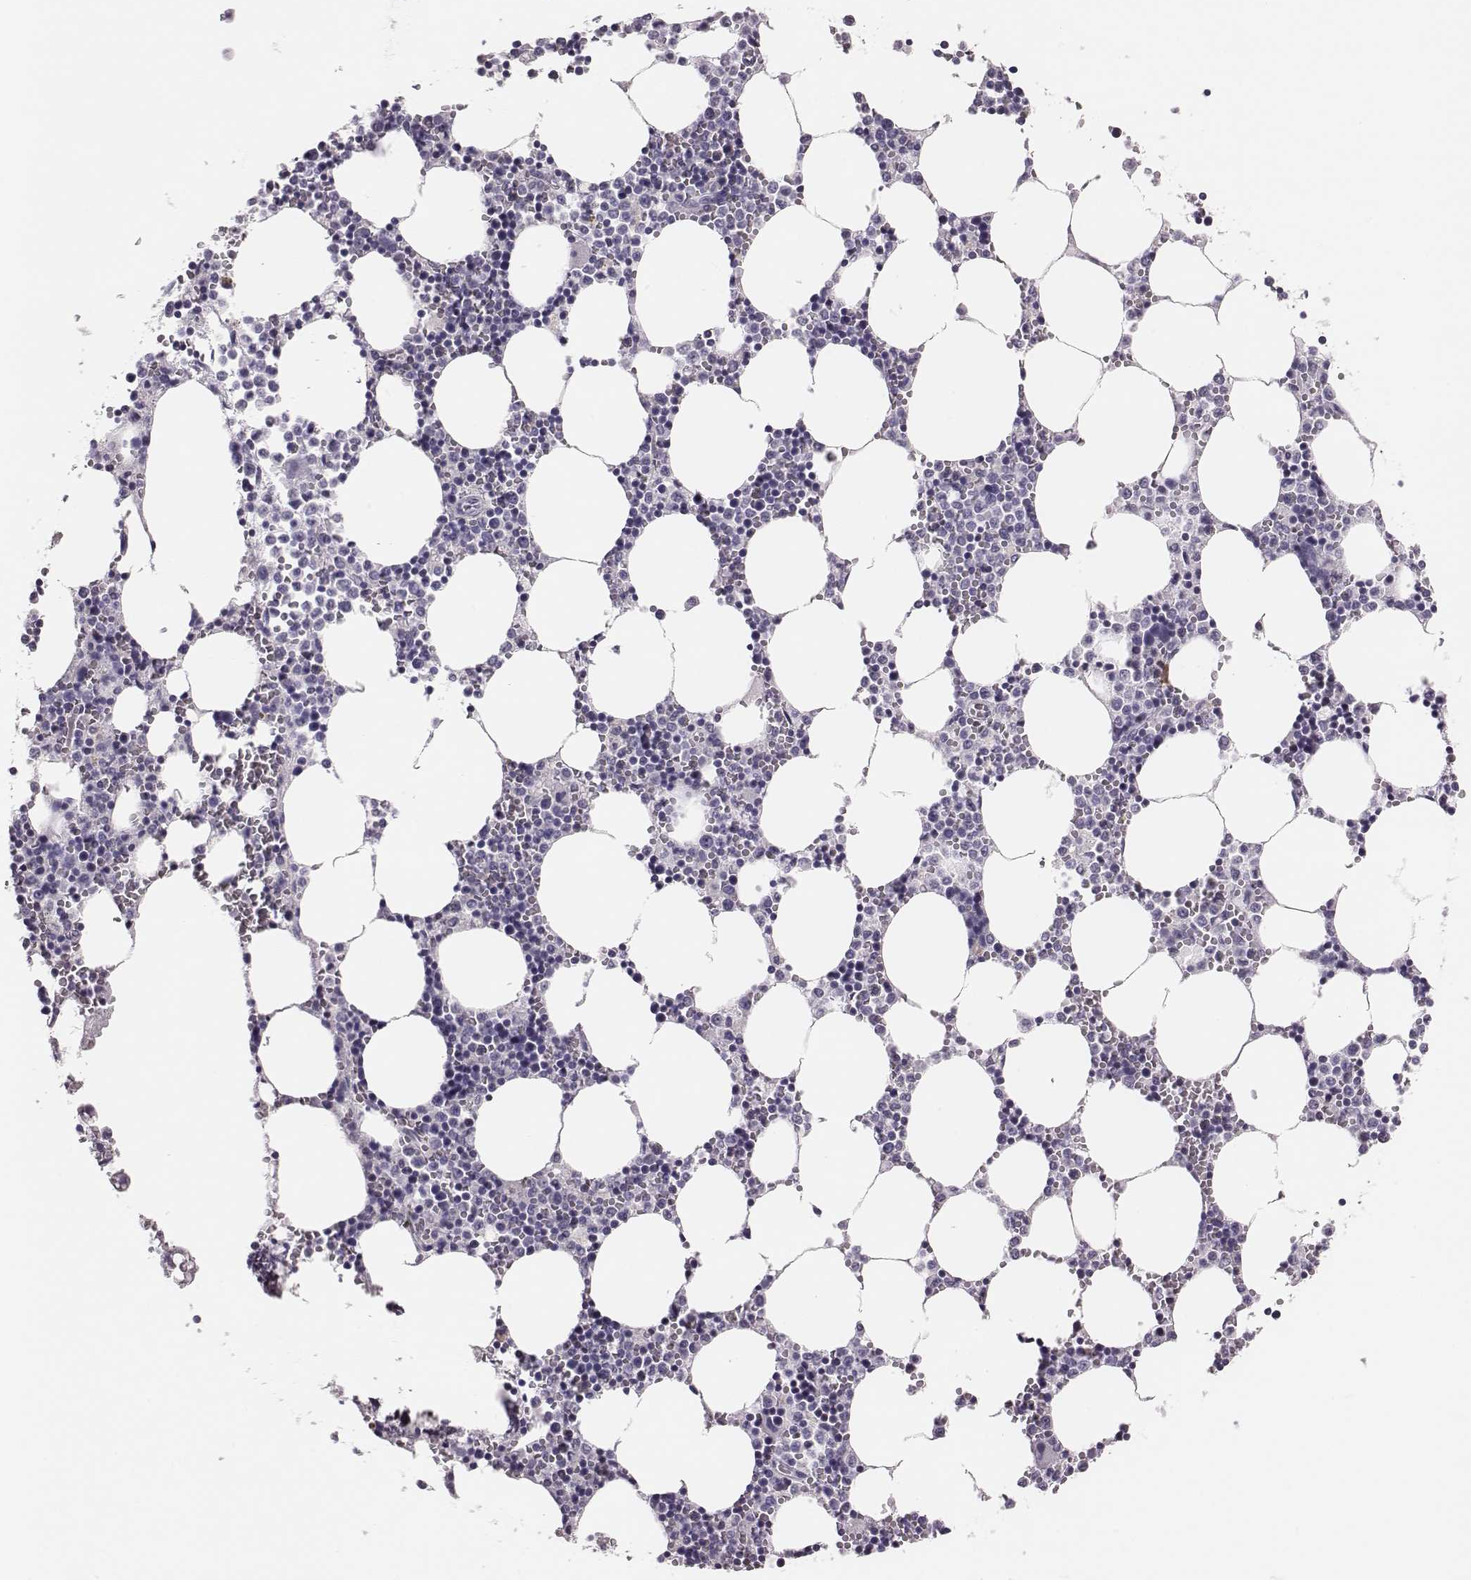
{"staining": {"intensity": "negative", "quantity": "none", "location": "none"}, "tissue": "bone marrow", "cell_type": "Hematopoietic cells", "image_type": "normal", "snomed": [{"axis": "morphology", "description": "Normal tissue, NOS"}, {"axis": "topography", "description": "Bone marrow"}], "caption": "Immunohistochemistry (IHC) of normal bone marrow shows no positivity in hematopoietic cells. (Stains: DAB immunohistochemistry (IHC) with hematoxylin counter stain, Microscopy: brightfield microscopy at high magnification).", "gene": "H1", "patient": {"sex": "female", "age": 64}}